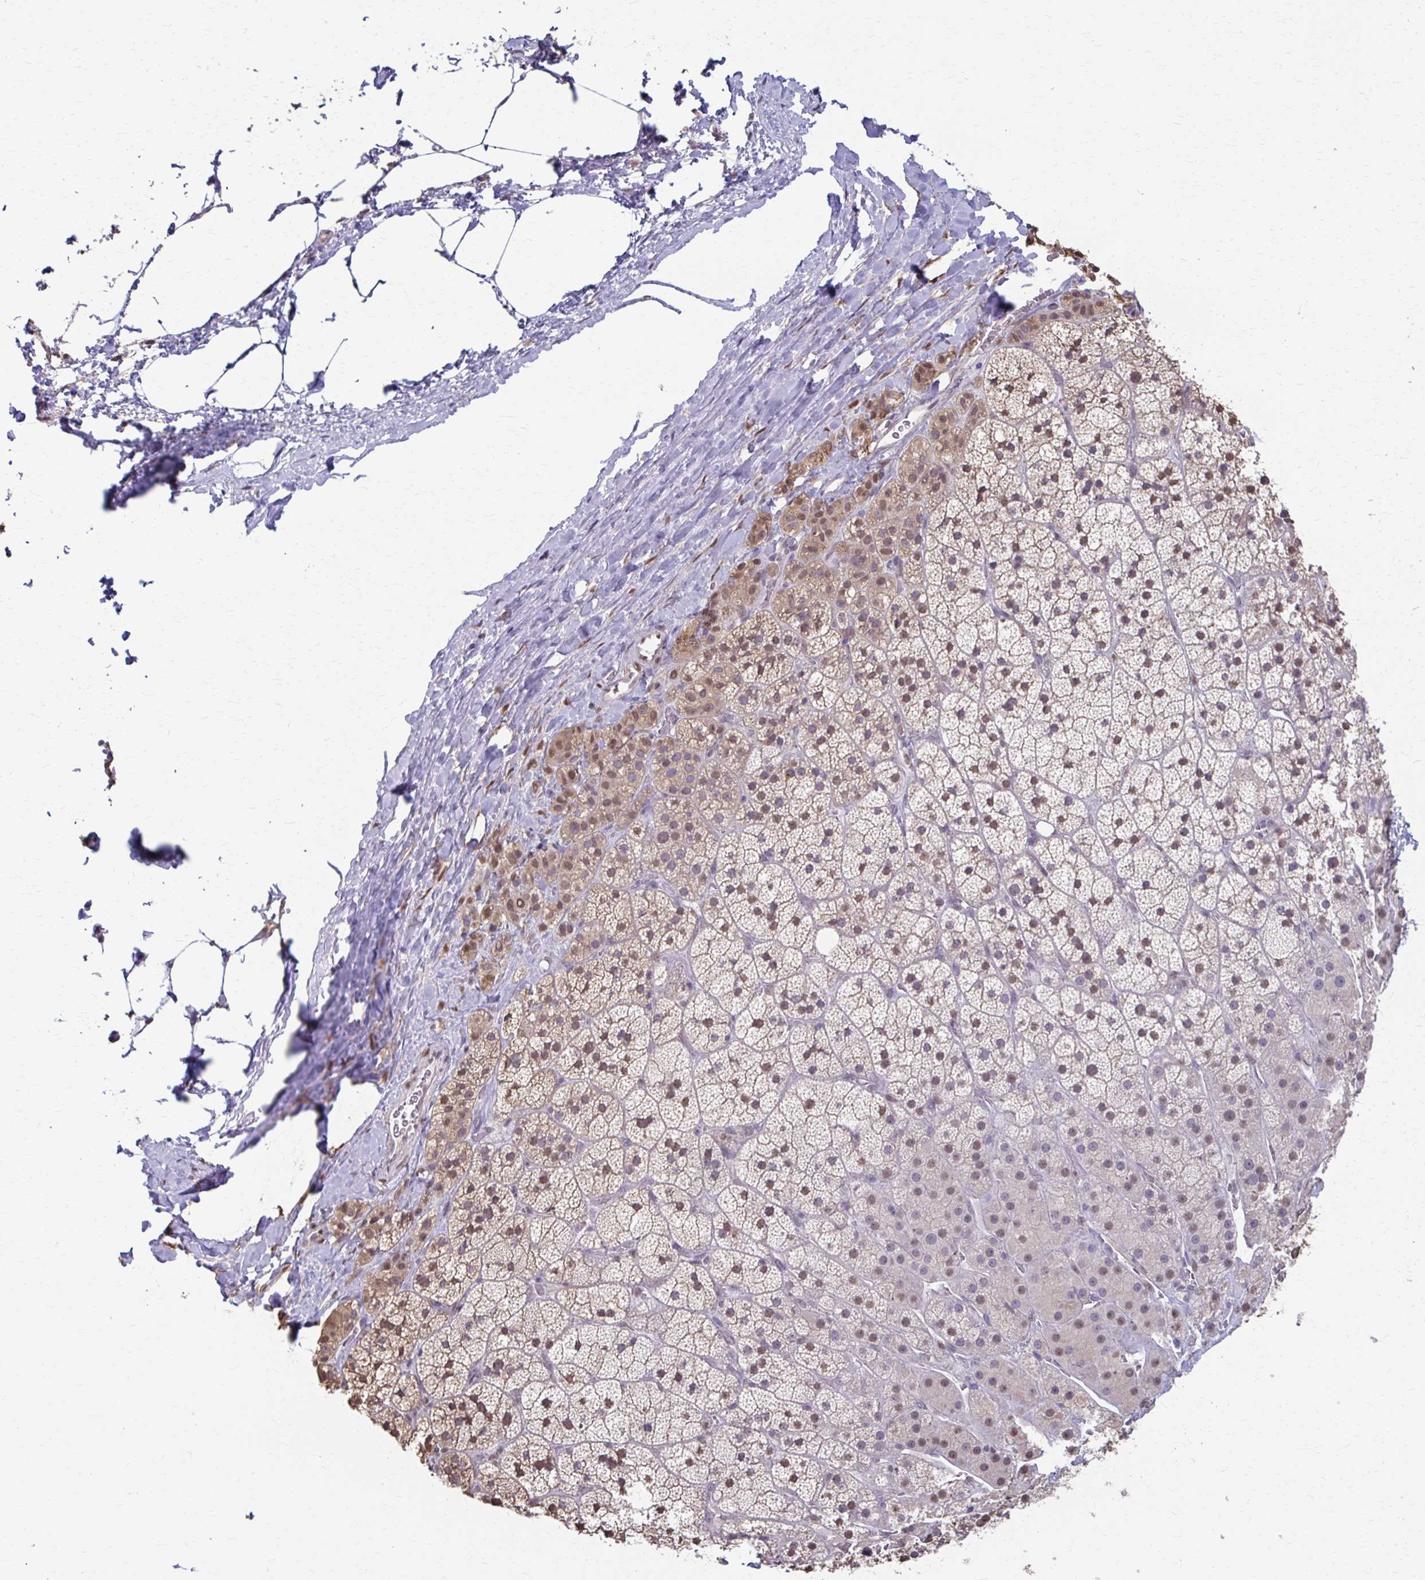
{"staining": {"intensity": "moderate", "quantity": ">75%", "location": "nuclear"}, "tissue": "adrenal gland", "cell_type": "Glandular cells", "image_type": "normal", "snomed": [{"axis": "morphology", "description": "Normal tissue, NOS"}, {"axis": "topography", "description": "Adrenal gland"}], "caption": "Adrenal gland stained for a protein exhibits moderate nuclear positivity in glandular cells. The staining was performed using DAB (3,3'-diaminobenzidine), with brown indicating positive protein expression. Nuclei are stained blue with hematoxylin.", "gene": "ING4", "patient": {"sex": "male", "age": 57}}